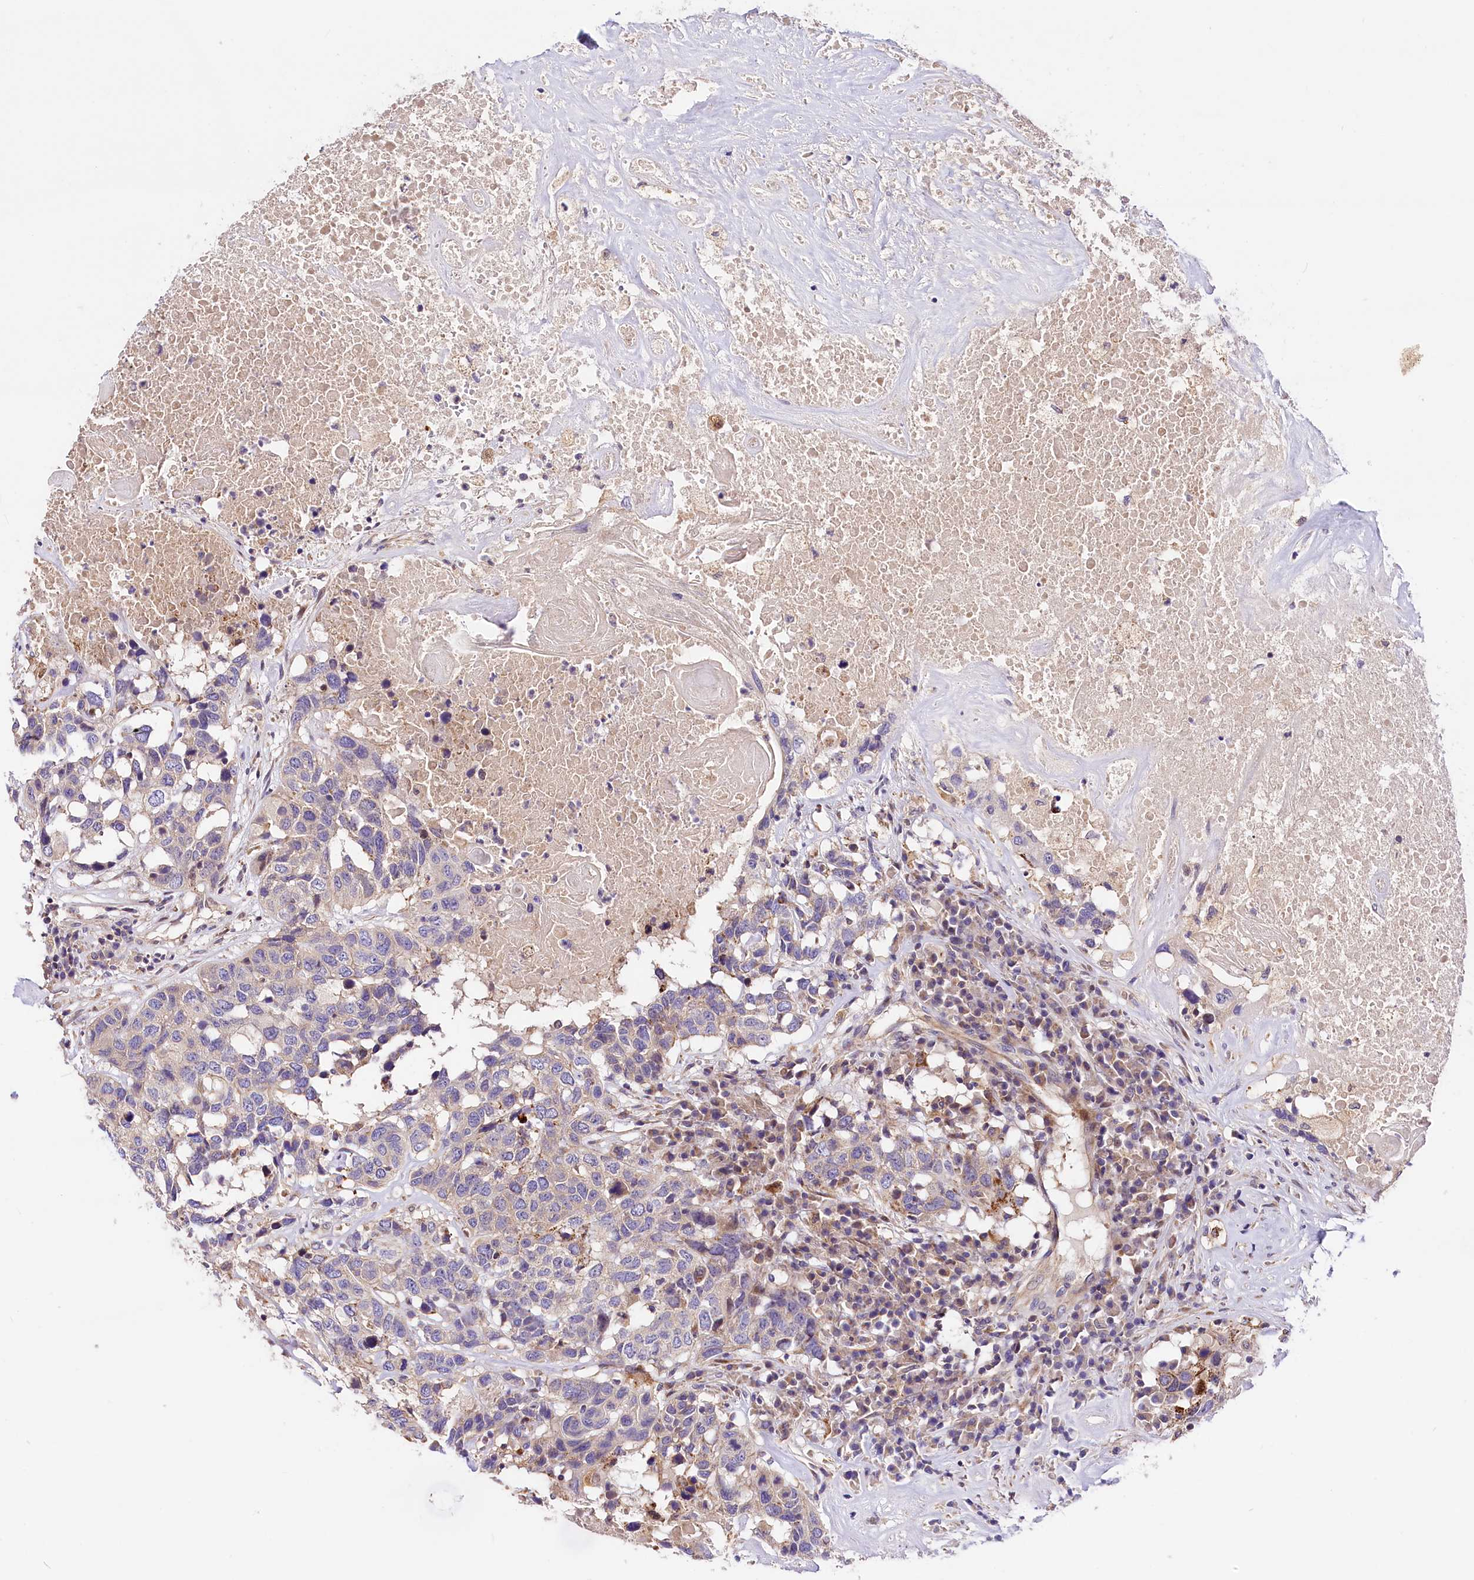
{"staining": {"intensity": "negative", "quantity": "none", "location": "none"}, "tissue": "head and neck cancer", "cell_type": "Tumor cells", "image_type": "cancer", "snomed": [{"axis": "morphology", "description": "Squamous cell carcinoma, NOS"}, {"axis": "topography", "description": "Head-Neck"}], "caption": "Head and neck squamous cell carcinoma was stained to show a protein in brown. There is no significant positivity in tumor cells.", "gene": "ARMC6", "patient": {"sex": "male", "age": 66}}